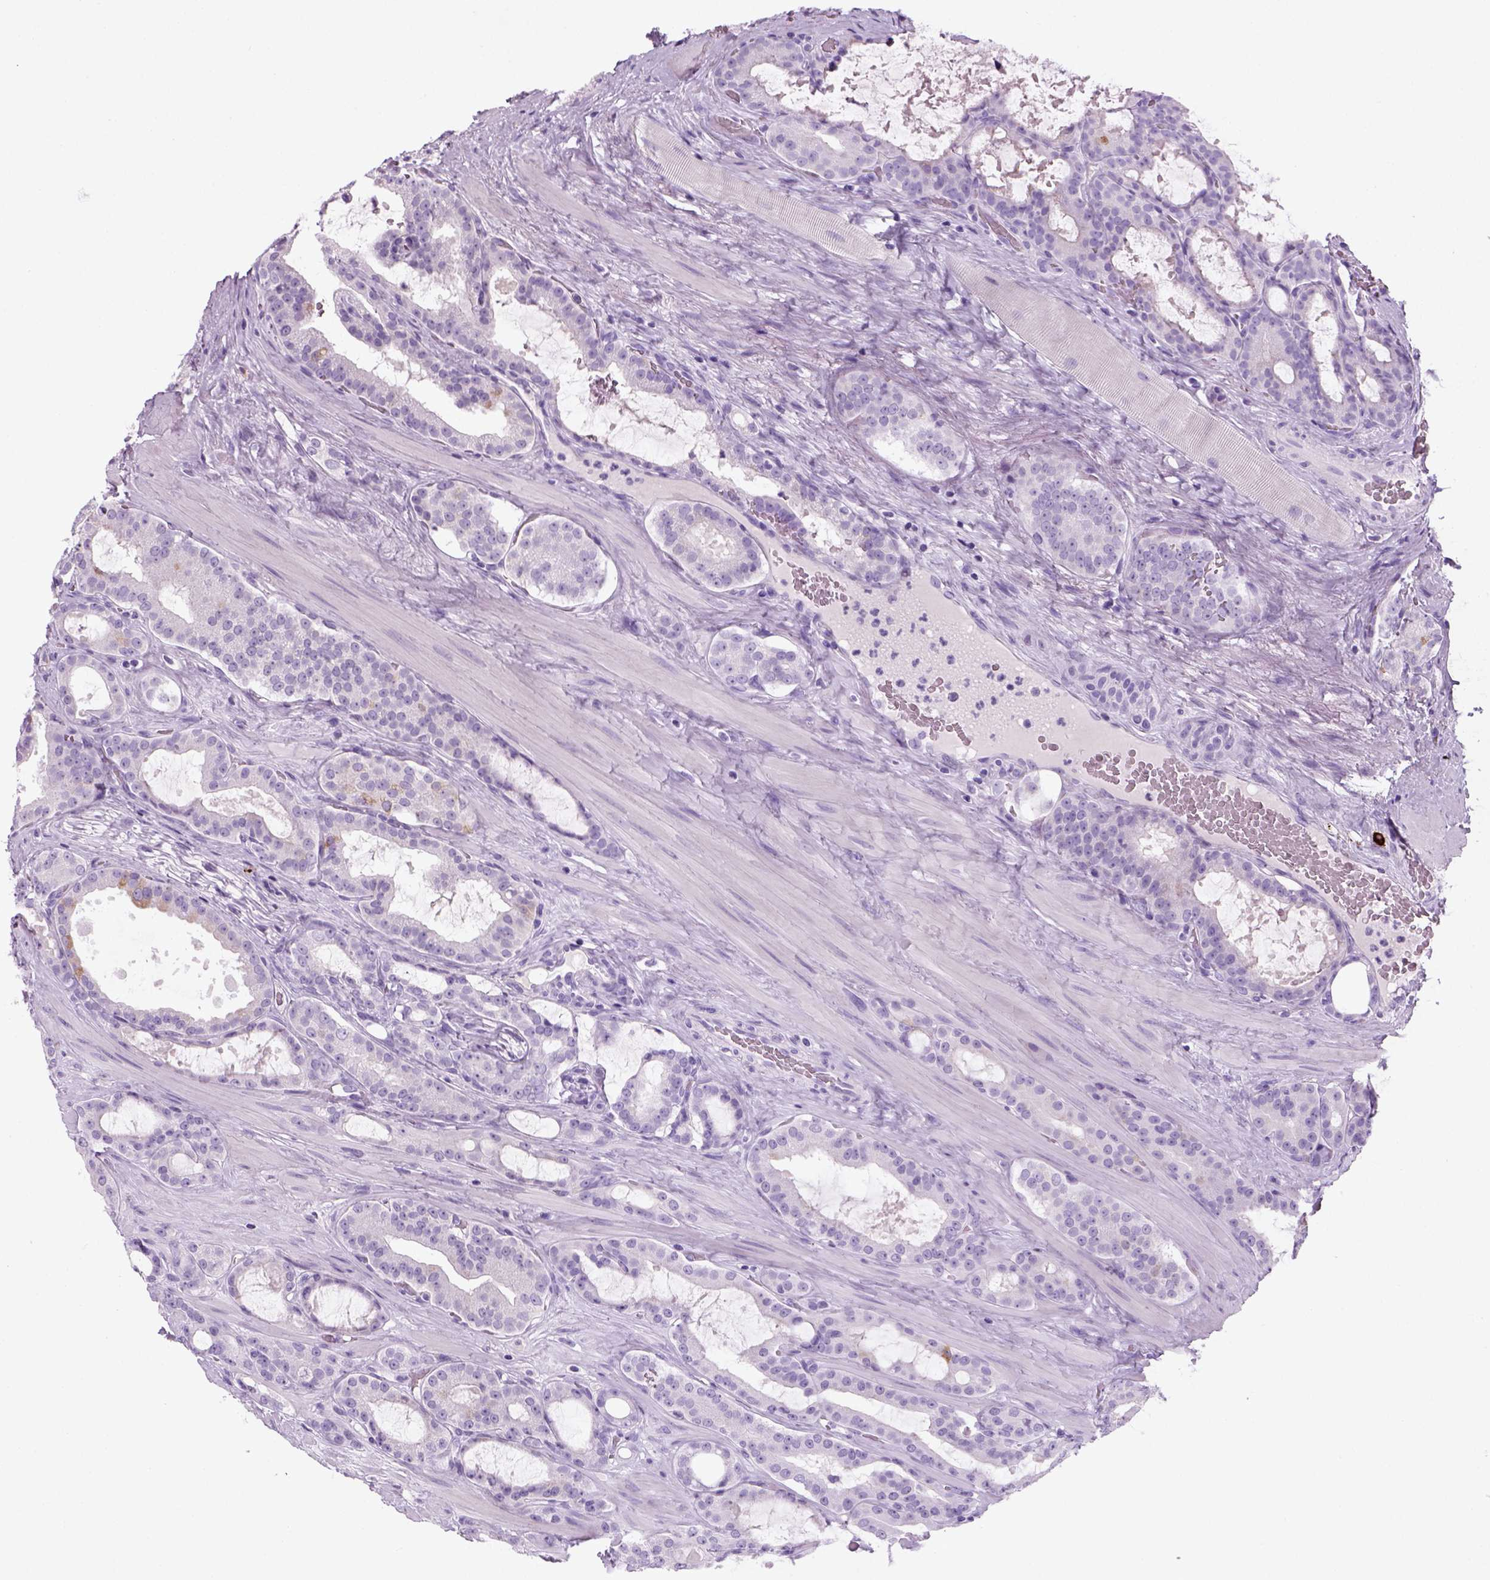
{"staining": {"intensity": "negative", "quantity": "none", "location": "none"}, "tissue": "prostate cancer", "cell_type": "Tumor cells", "image_type": "cancer", "snomed": [{"axis": "morphology", "description": "Adenocarcinoma, NOS"}, {"axis": "topography", "description": "Prostate"}], "caption": "Tumor cells are negative for protein expression in human prostate cancer.", "gene": "MZB1", "patient": {"sex": "male", "age": 67}}